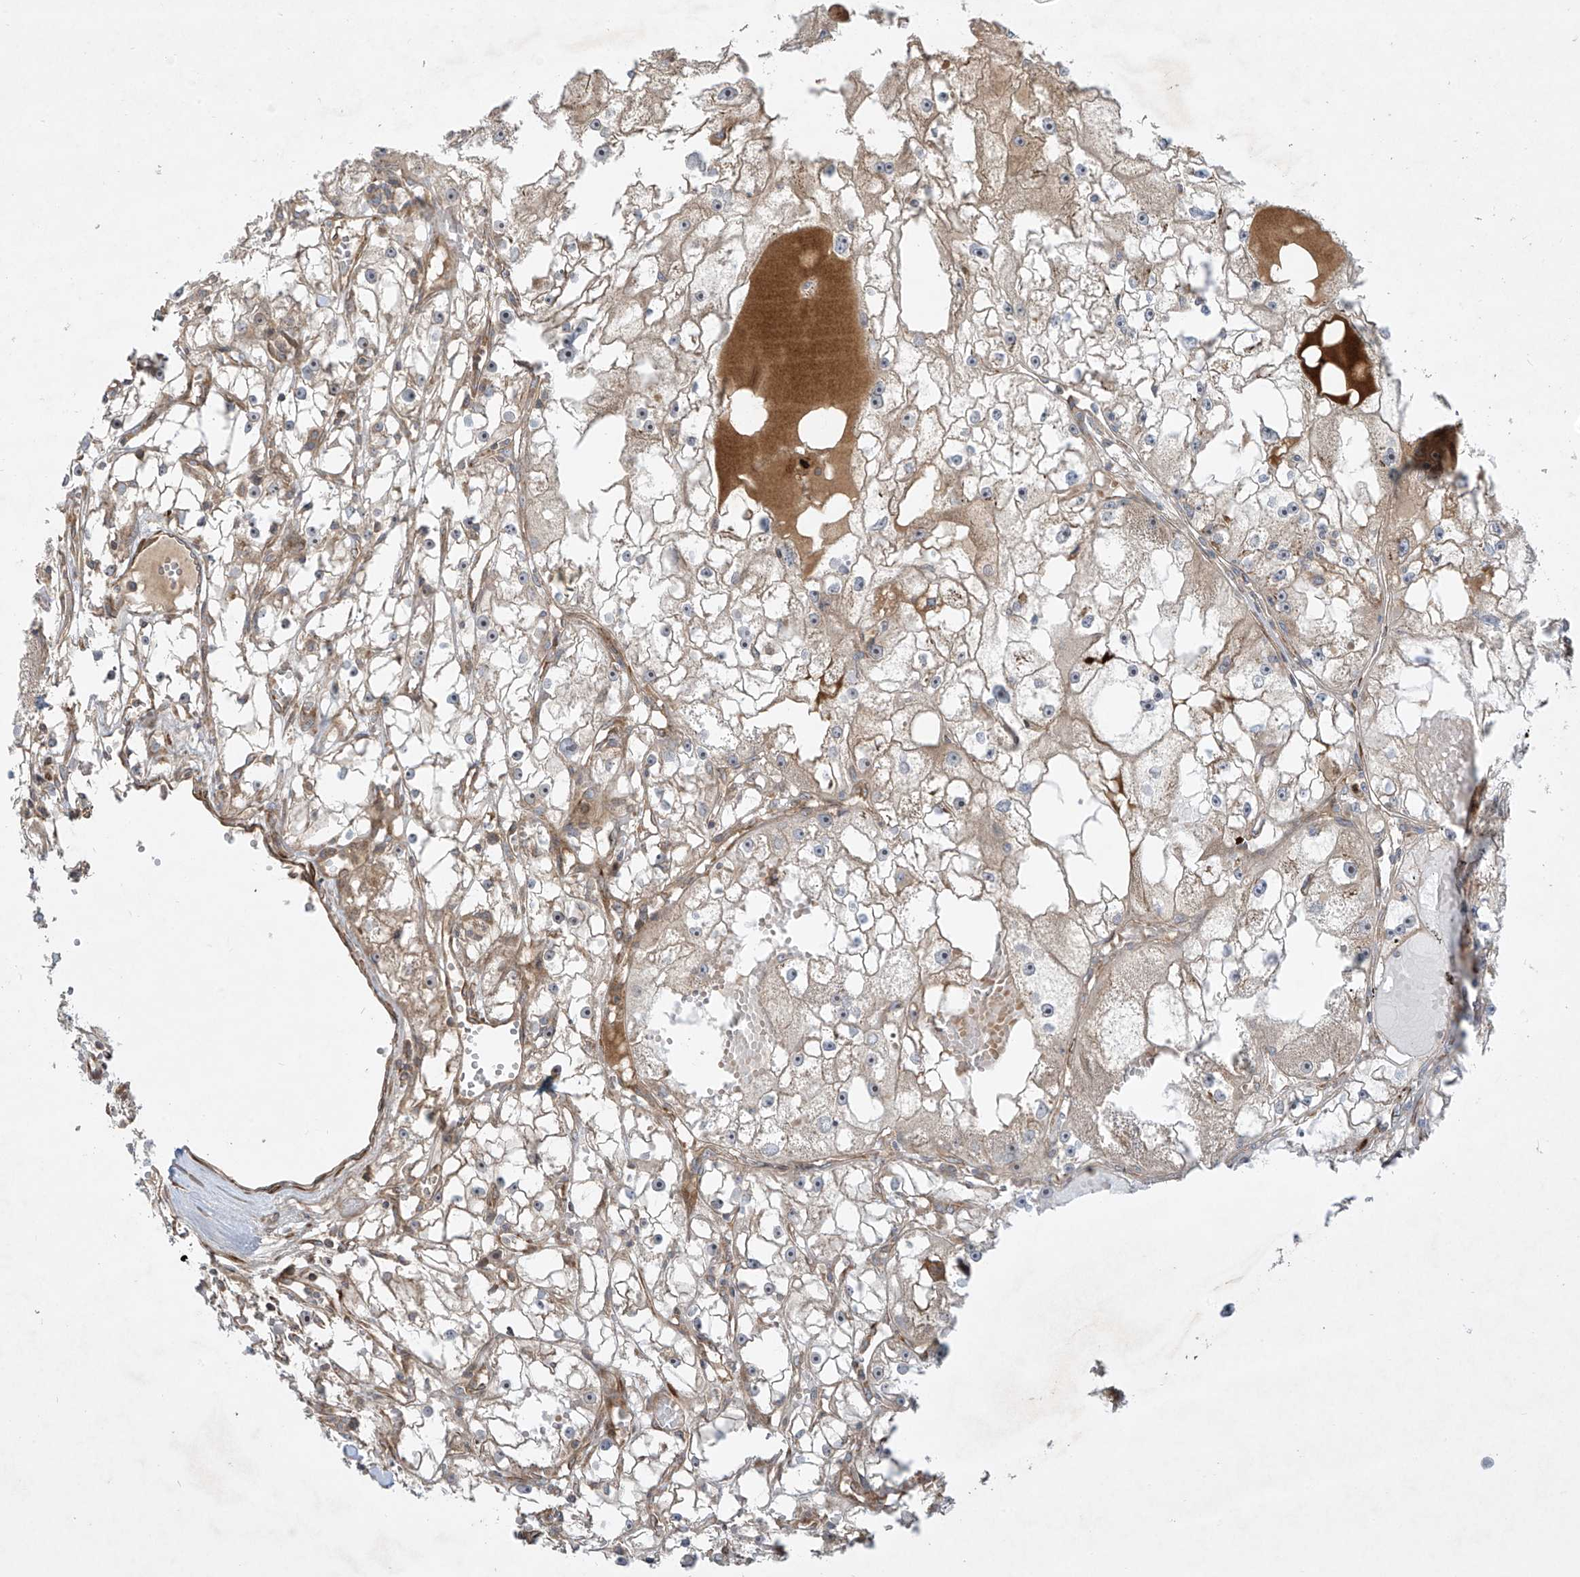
{"staining": {"intensity": "weak", "quantity": ">75%", "location": "cytoplasmic/membranous"}, "tissue": "renal cancer", "cell_type": "Tumor cells", "image_type": "cancer", "snomed": [{"axis": "morphology", "description": "Adenocarcinoma, NOS"}, {"axis": "topography", "description": "Kidney"}], "caption": "Renal cancer stained with a protein marker demonstrates weak staining in tumor cells.", "gene": "DDIT4", "patient": {"sex": "male", "age": 56}}